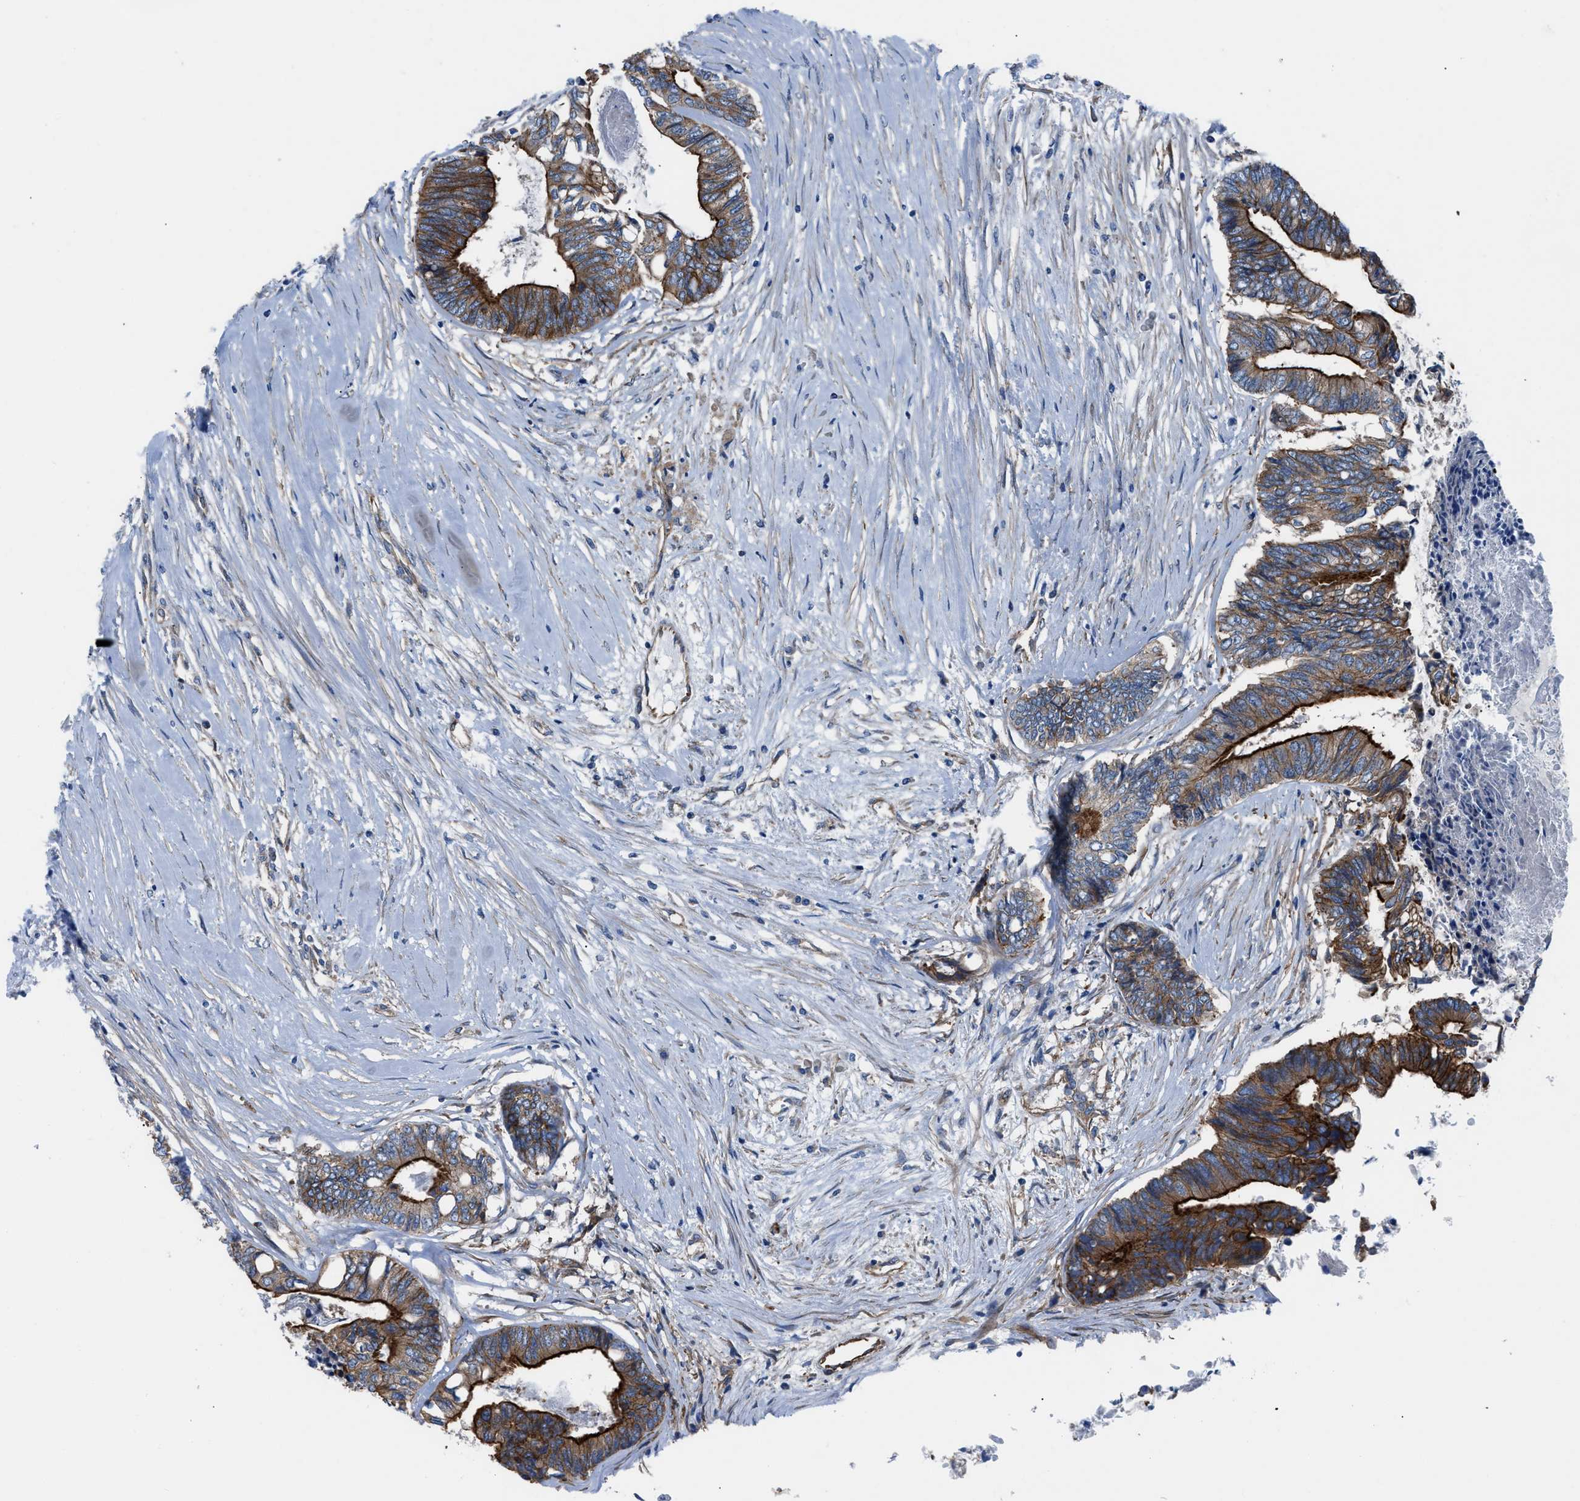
{"staining": {"intensity": "strong", "quantity": ">75%", "location": "cytoplasmic/membranous"}, "tissue": "colorectal cancer", "cell_type": "Tumor cells", "image_type": "cancer", "snomed": [{"axis": "morphology", "description": "Adenocarcinoma, NOS"}, {"axis": "topography", "description": "Rectum"}], "caption": "A brown stain shows strong cytoplasmic/membranous staining of a protein in colorectal adenocarcinoma tumor cells.", "gene": "TRIP4", "patient": {"sex": "male", "age": 63}}